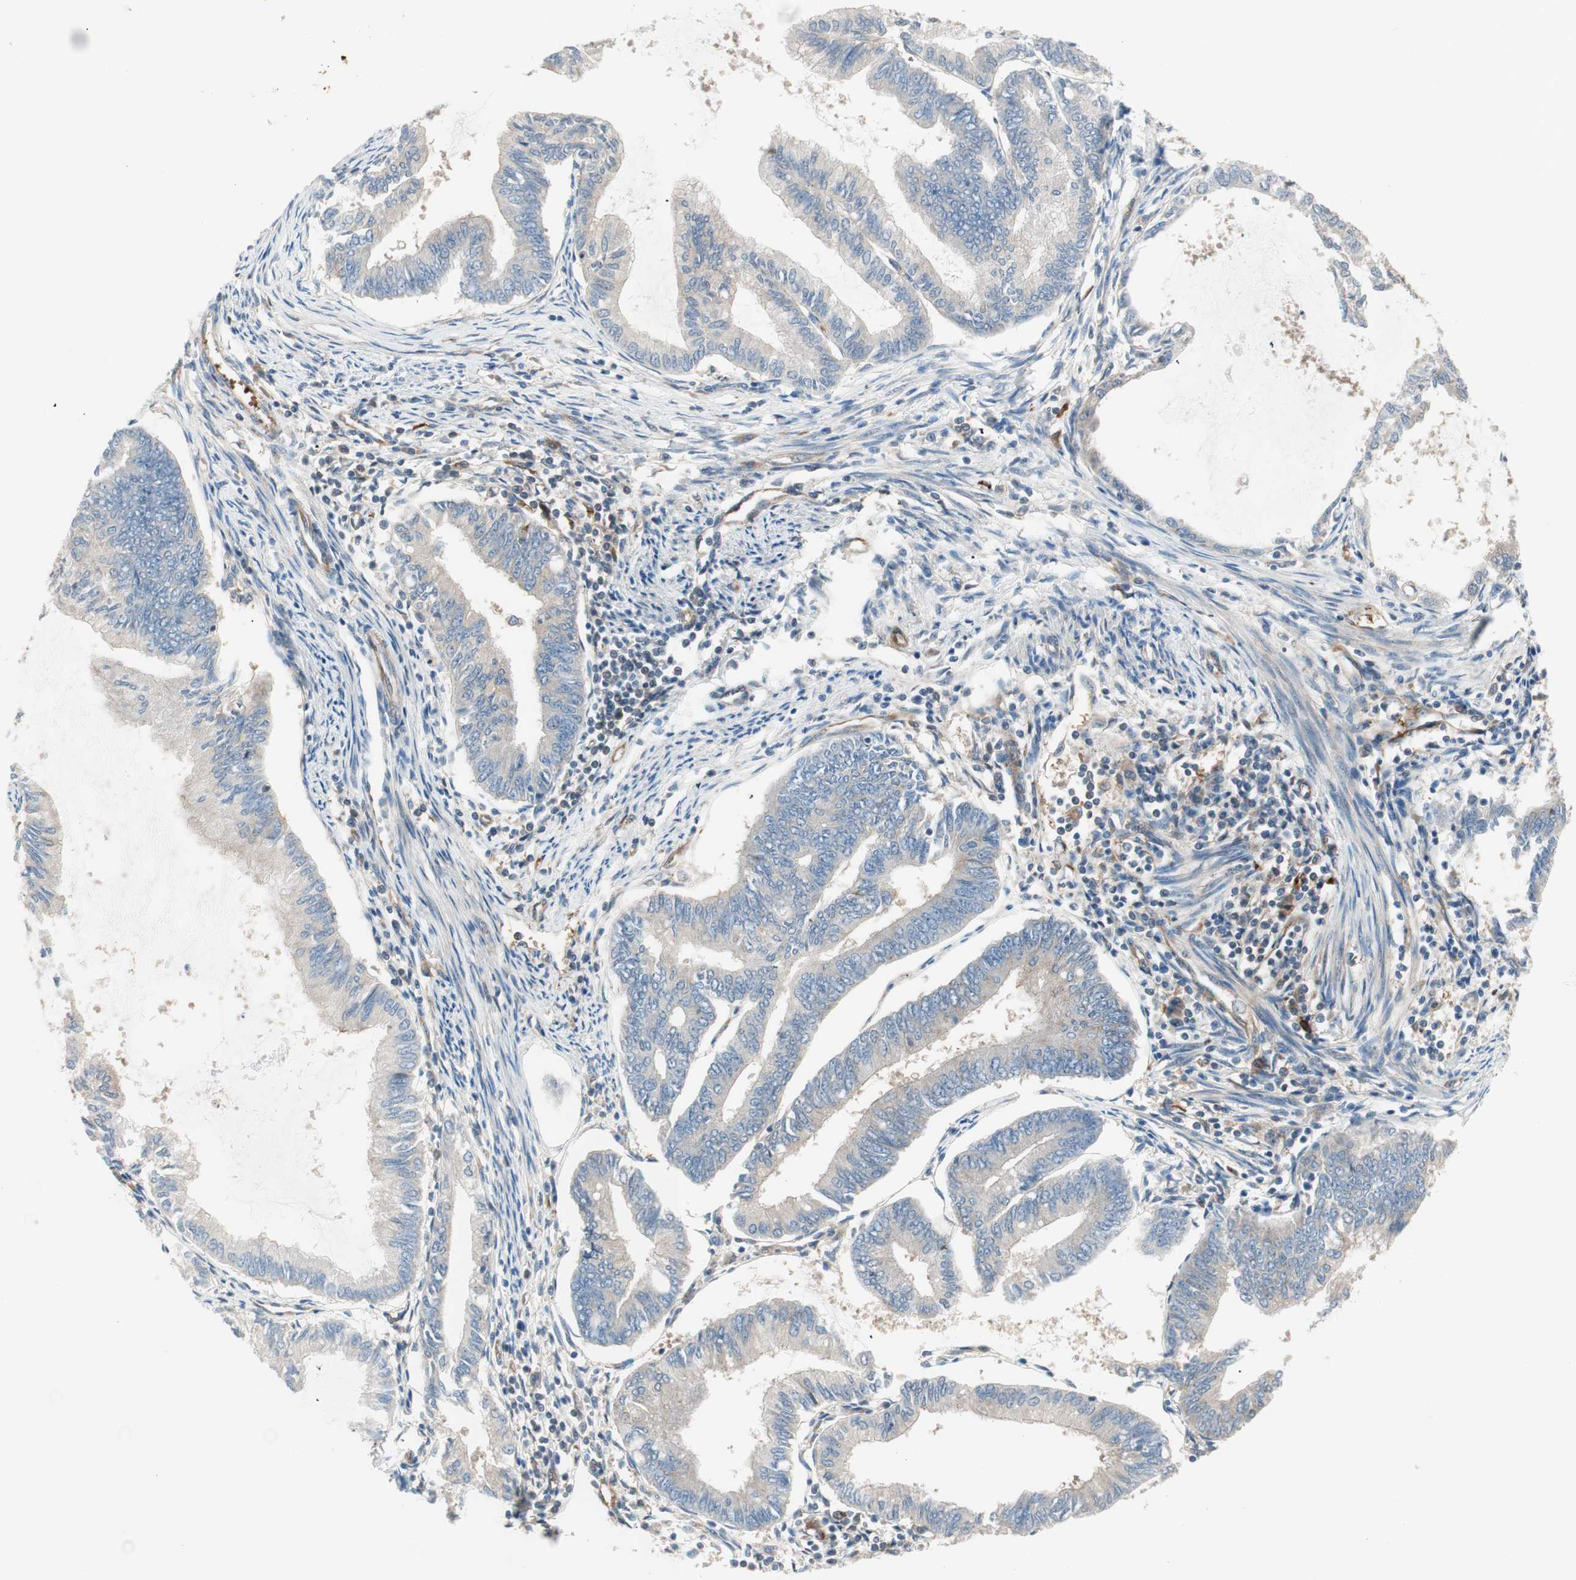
{"staining": {"intensity": "weak", "quantity": ">75%", "location": "cytoplasmic/membranous"}, "tissue": "endometrial cancer", "cell_type": "Tumor cells", "image_type": "cancer", "snomed": [{"axis": "morphology", "description": "Adenocarcinoma, NOS"}, {"axis": "topography", "description": "Endometrium"}], "caption": "This micrograph demonstrates adenocarcinoma (endometrial) stained with IHC to label a protein in brown. The cytoplasmic/membranous of tumor cells show weak positivity for the protein. Nuclei are counter-stained blue.", "gene": "GALT", "patient": {"sex": "female", "age": 86}}